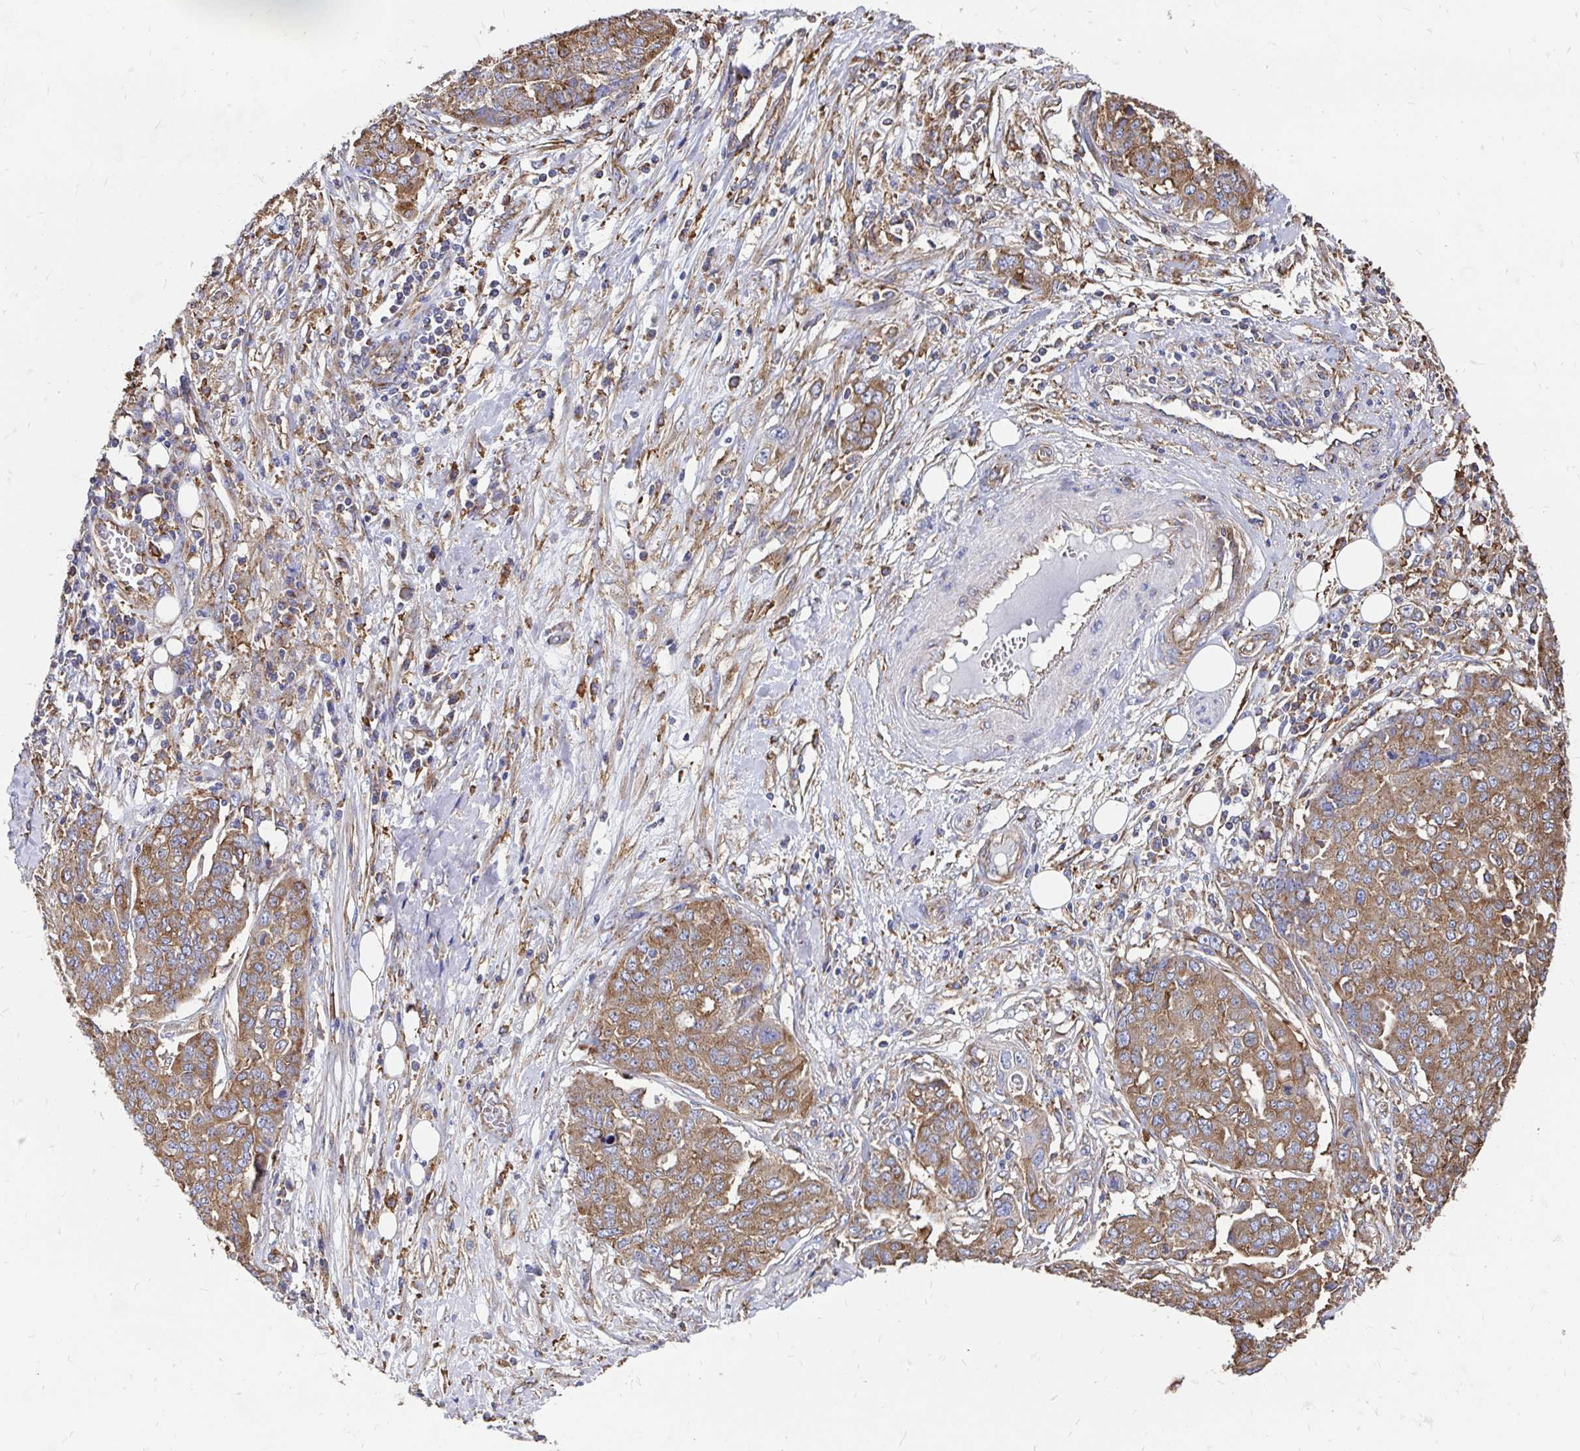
{"staining": {"intensity": "moderate", "quantity": ">75%", "location": "cytoplasmic/membranous"}, "tissue": "ovarian cancer", "cell_type": "Tumor cells", "image_type": "cancer", "snomed": [{"axis": "morphology", "description": "Cystadenocarcinoma, serous, NOS"}, {"axis": "topography", "description": "Soft tissue"}, {"axis": "topography", "description": "Ovary"}], "caption": "There is medium levels of moderate cytoplasmic/membranous staining in tumor cells of ovarian cancer (serous cystadenocarcinoma), as demonstrated by immunohistochemical staining (brown color).", "gene": "CLTC", "patient": {"sex": "female", "age": 57}}